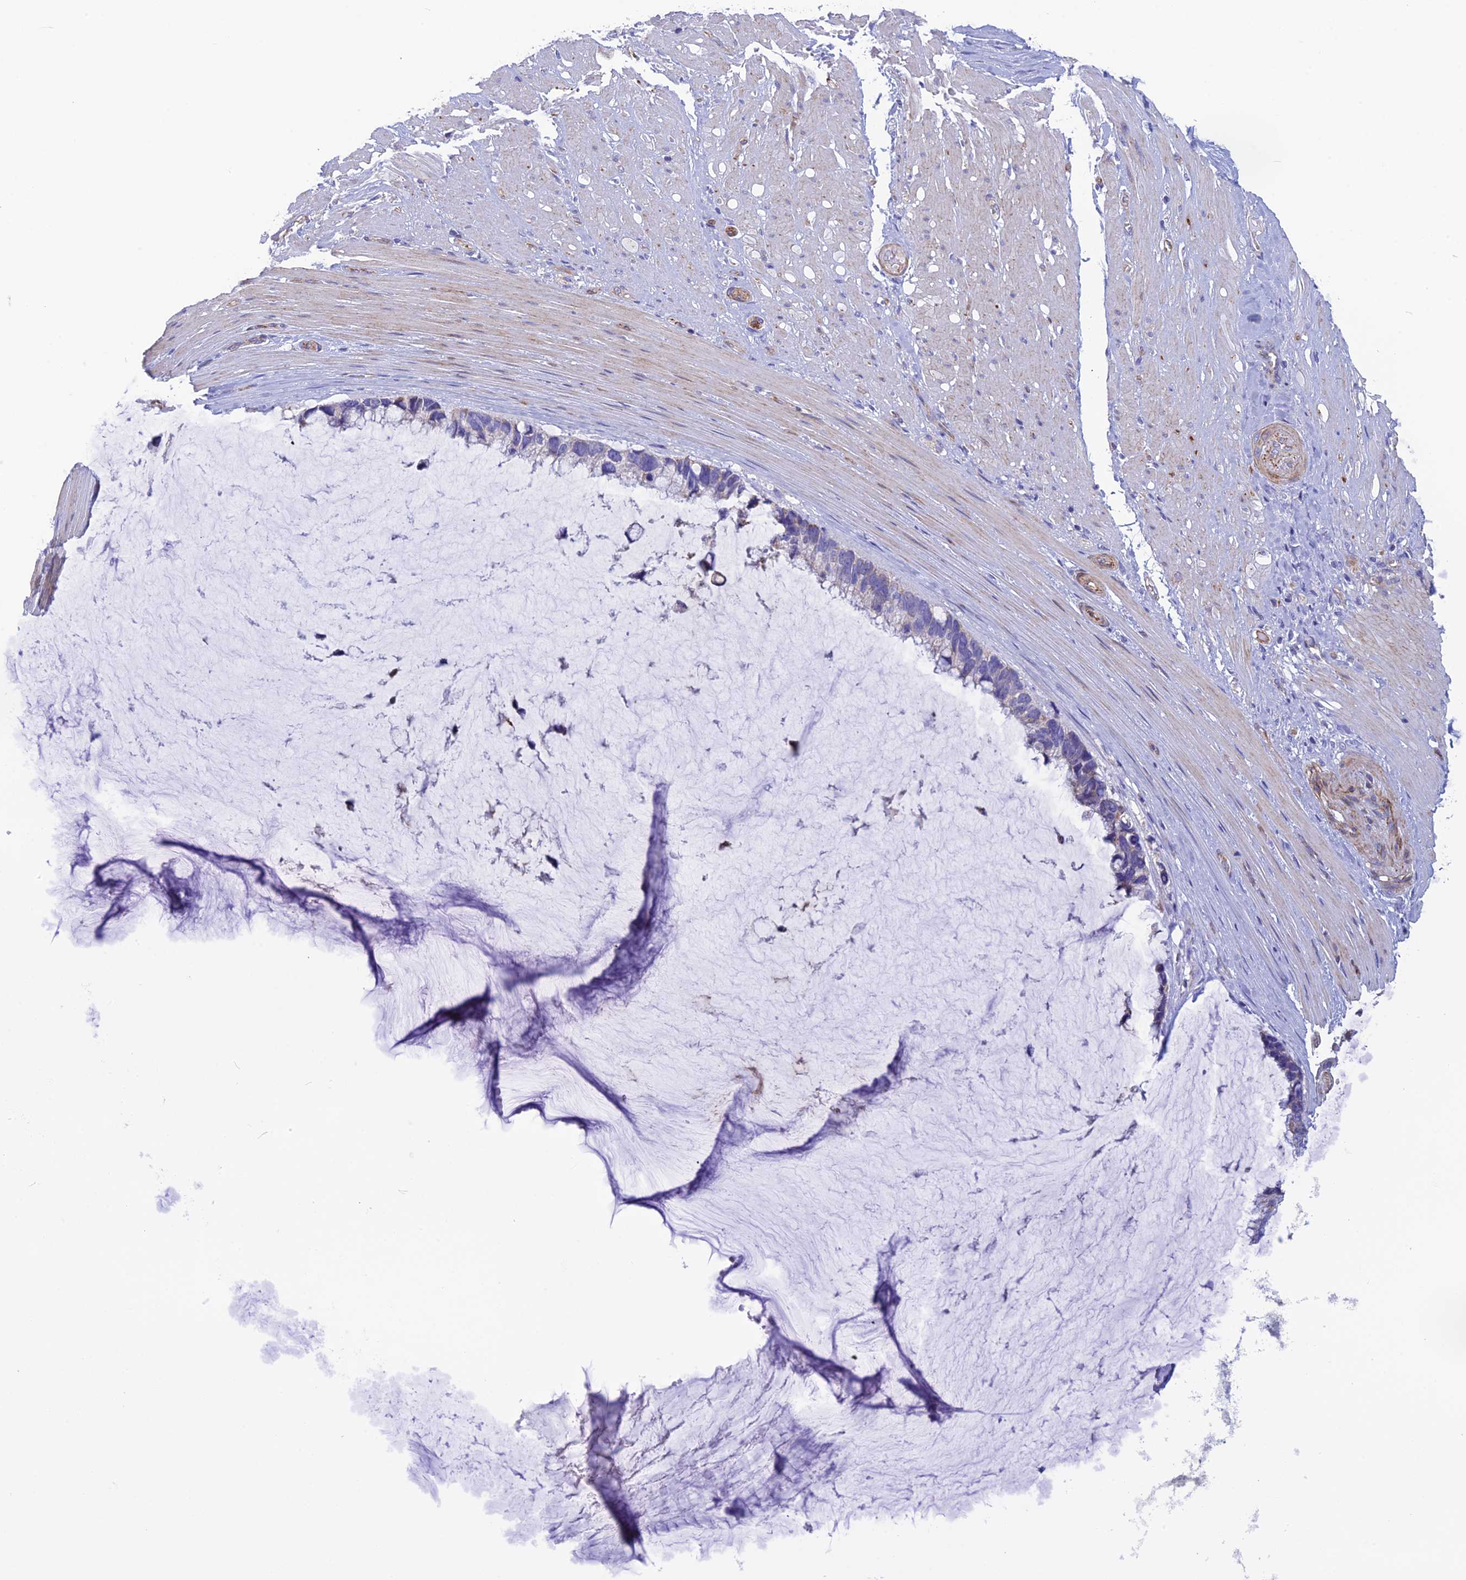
{"staining": {"intensity": "weak", "quantity": "25%-75%", "location": "cytoplasmic/membranous"}, "tissue": "ovarian cancer", "cell_type": "Tumor cells", "image_type": "cancer", "snomed": [{"axis": "morphology", "description": "Cystadenocarcinoma, mucinous, NOS"}, {"axis": "topography", "description": "Ovary"}], "caption": "A photomicrograph of mucinous cystadenocarcinoma (ovarian) stained for a protein demonstrates weak cytoplasmic/membranous brown staining in tumor cells. Using DAB (3,3'-diaminobenzidine) (brown) and hematoxylin (blue) stains, captured at high magnification using brightfield microscopy.", "gene": "POMGNT1", "patient": {"sex": "female", "age": 39}}